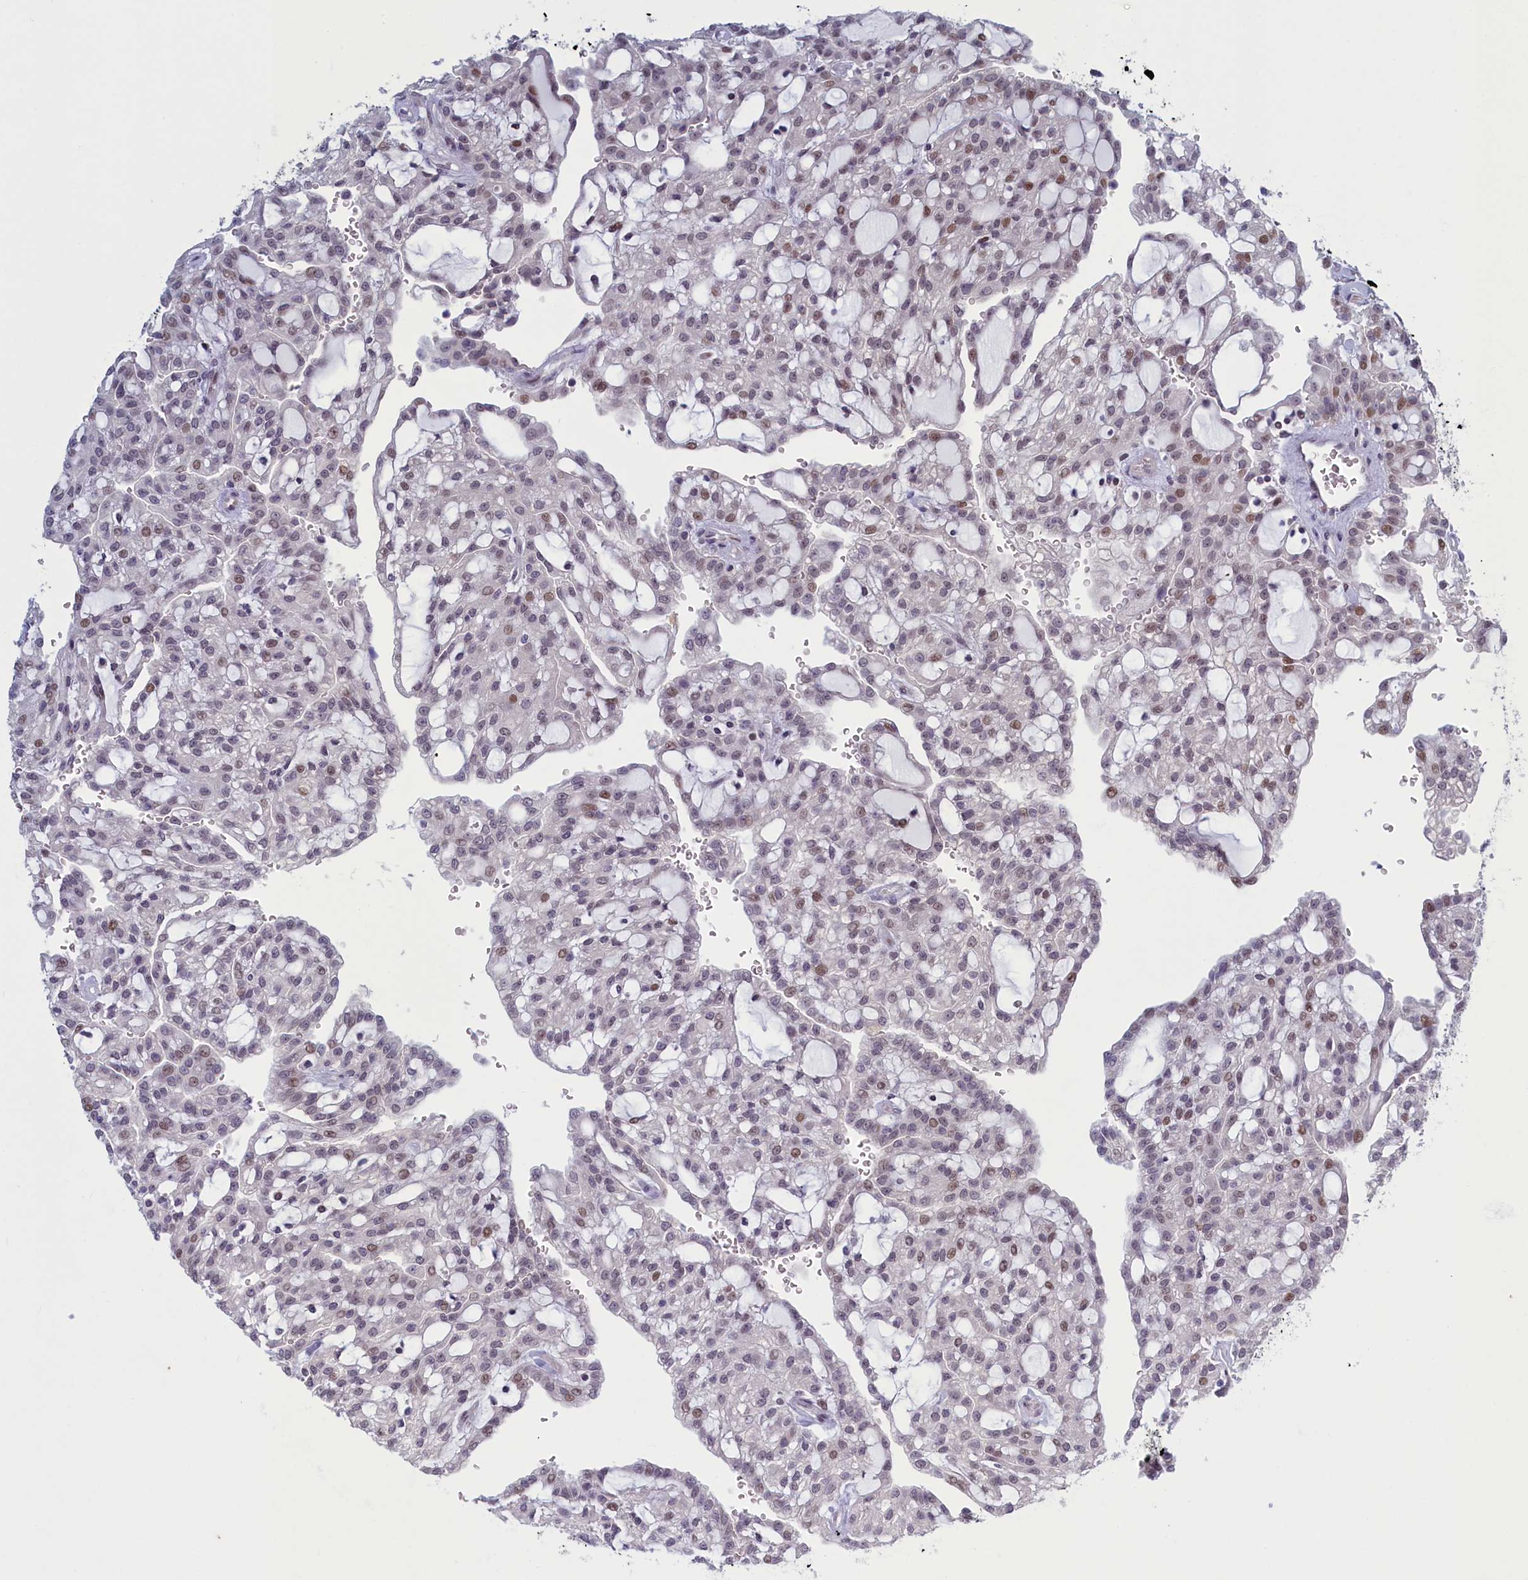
{"staining": {"intensity": "moderate", "quantity": "<25%", "location": "nuclear"}, "tissue": "renal cancer", "cell_type": "Tumor cells", "image_type": "cancer", "snomed": [{"axis": "morphology", "description": "Adenocarcinoma, NOS"}, {"axis": "topography", "description": "Kidney"}], "caption": "High-power microscopy captured an immunohistochemistry image of renal cancer, revealing moderate nuclear positivity in approximately <25% of tumor cells. The protein of interest is stained brown, and the nuclei are stained in blue (DAB (3,3'-diaminobenzidine) IHC with brightfield microscopy, high magnification).", "gene": "ATF7IP2", "patient": {"sex": "male", "age": 63}}